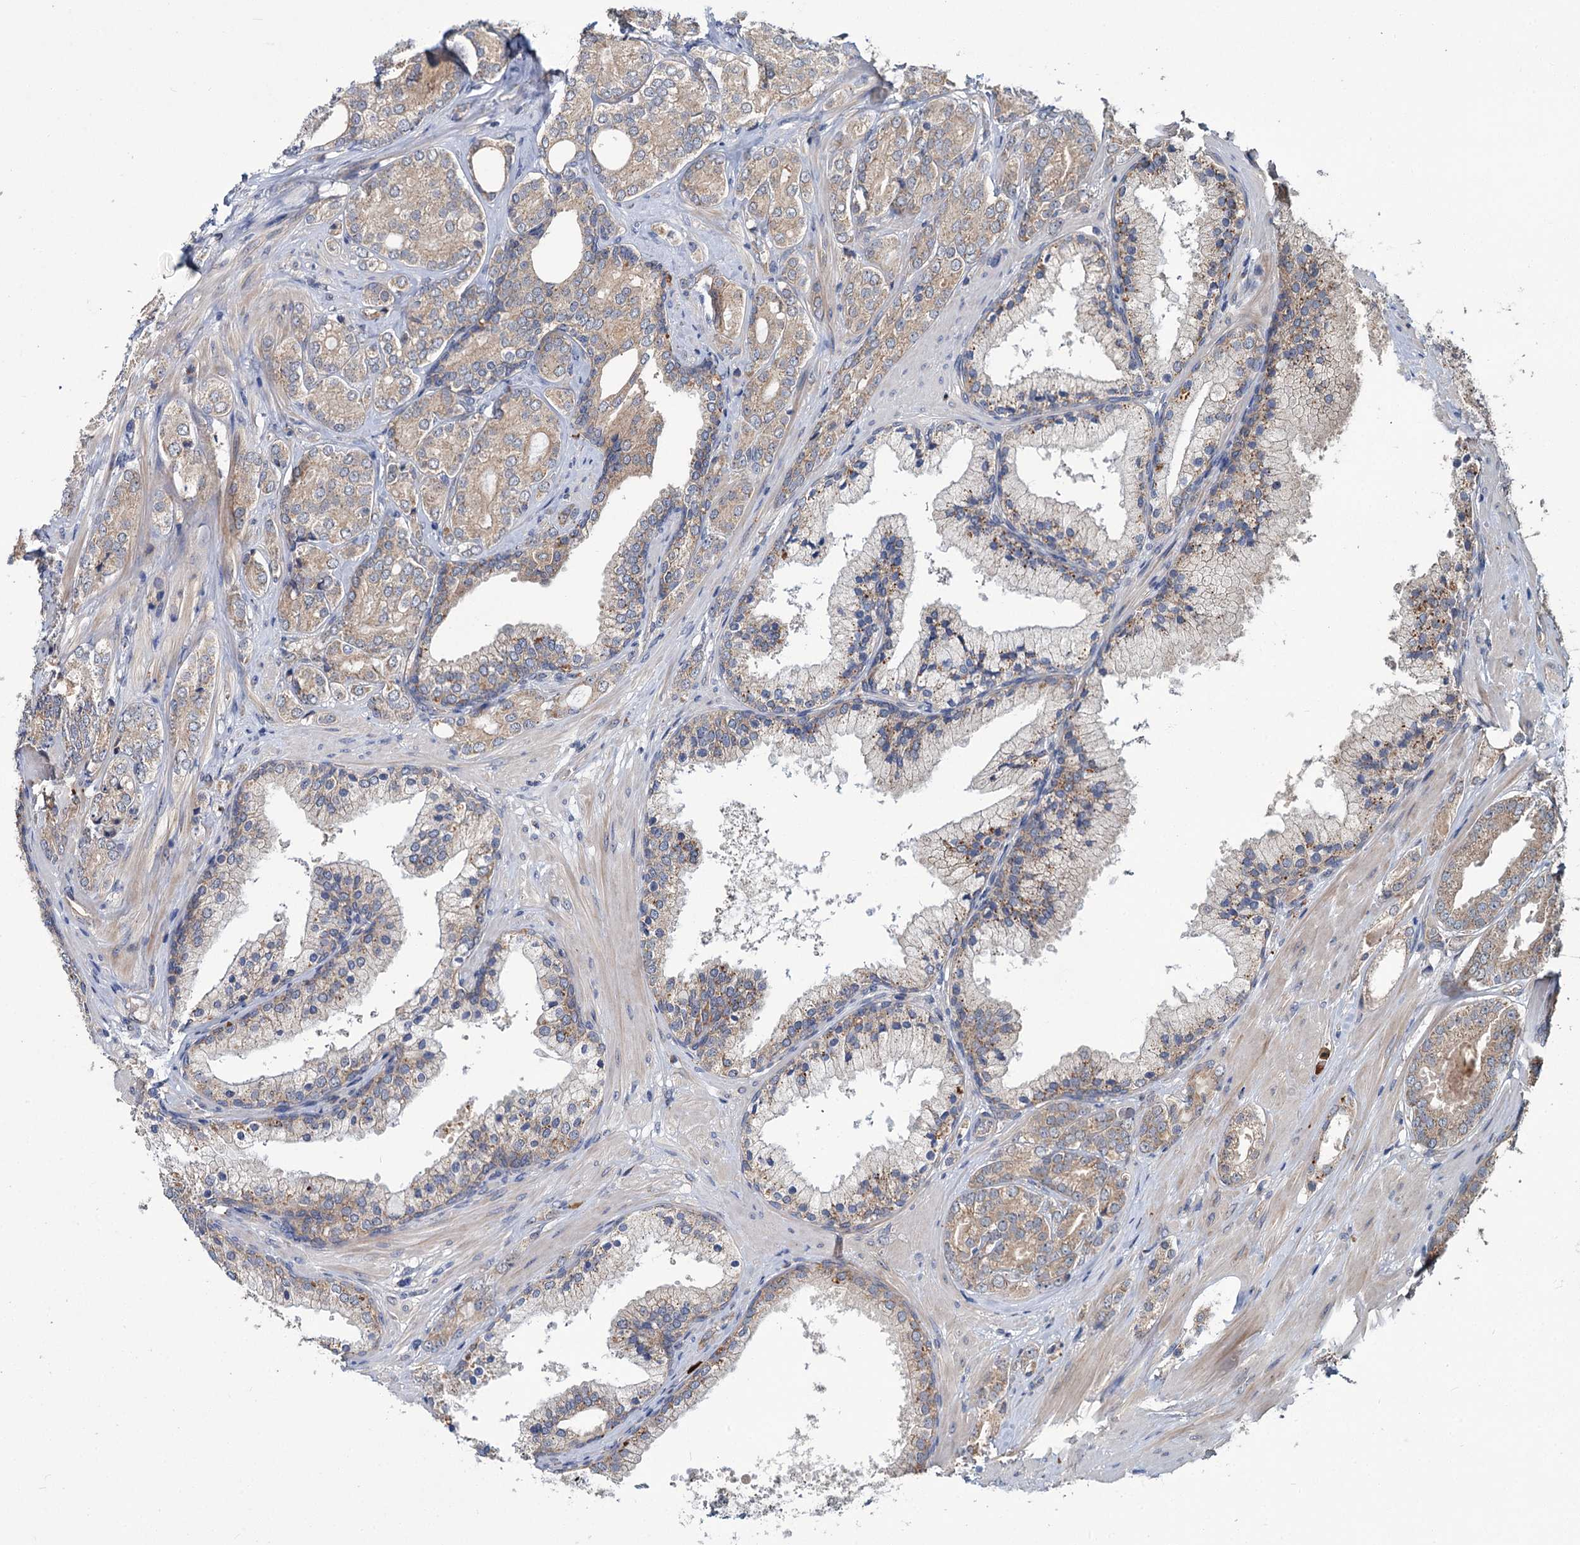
{"staining": {"intensity": "weak", "quantity": ">75%", "location": "cytoplasmic/membranous"}, "tissue": "prostate cancer", "cell_type": "Tumor cells", "image_type": "cancer", "snomed": [{"axis": "morphology", "description": "Adenocarcinoma, High grade"}, {"axis": "topography", "description": "Prostate"}], "caption": "An IHC histopathology image of neoplastic tissue is shown. Protein staining in brown shows weak cytoplasmic/membranous positivity in prostate cancer within tumor cells.", "gene": "DYNC2H1", "patient": {"sex": "male", "age": 60}}